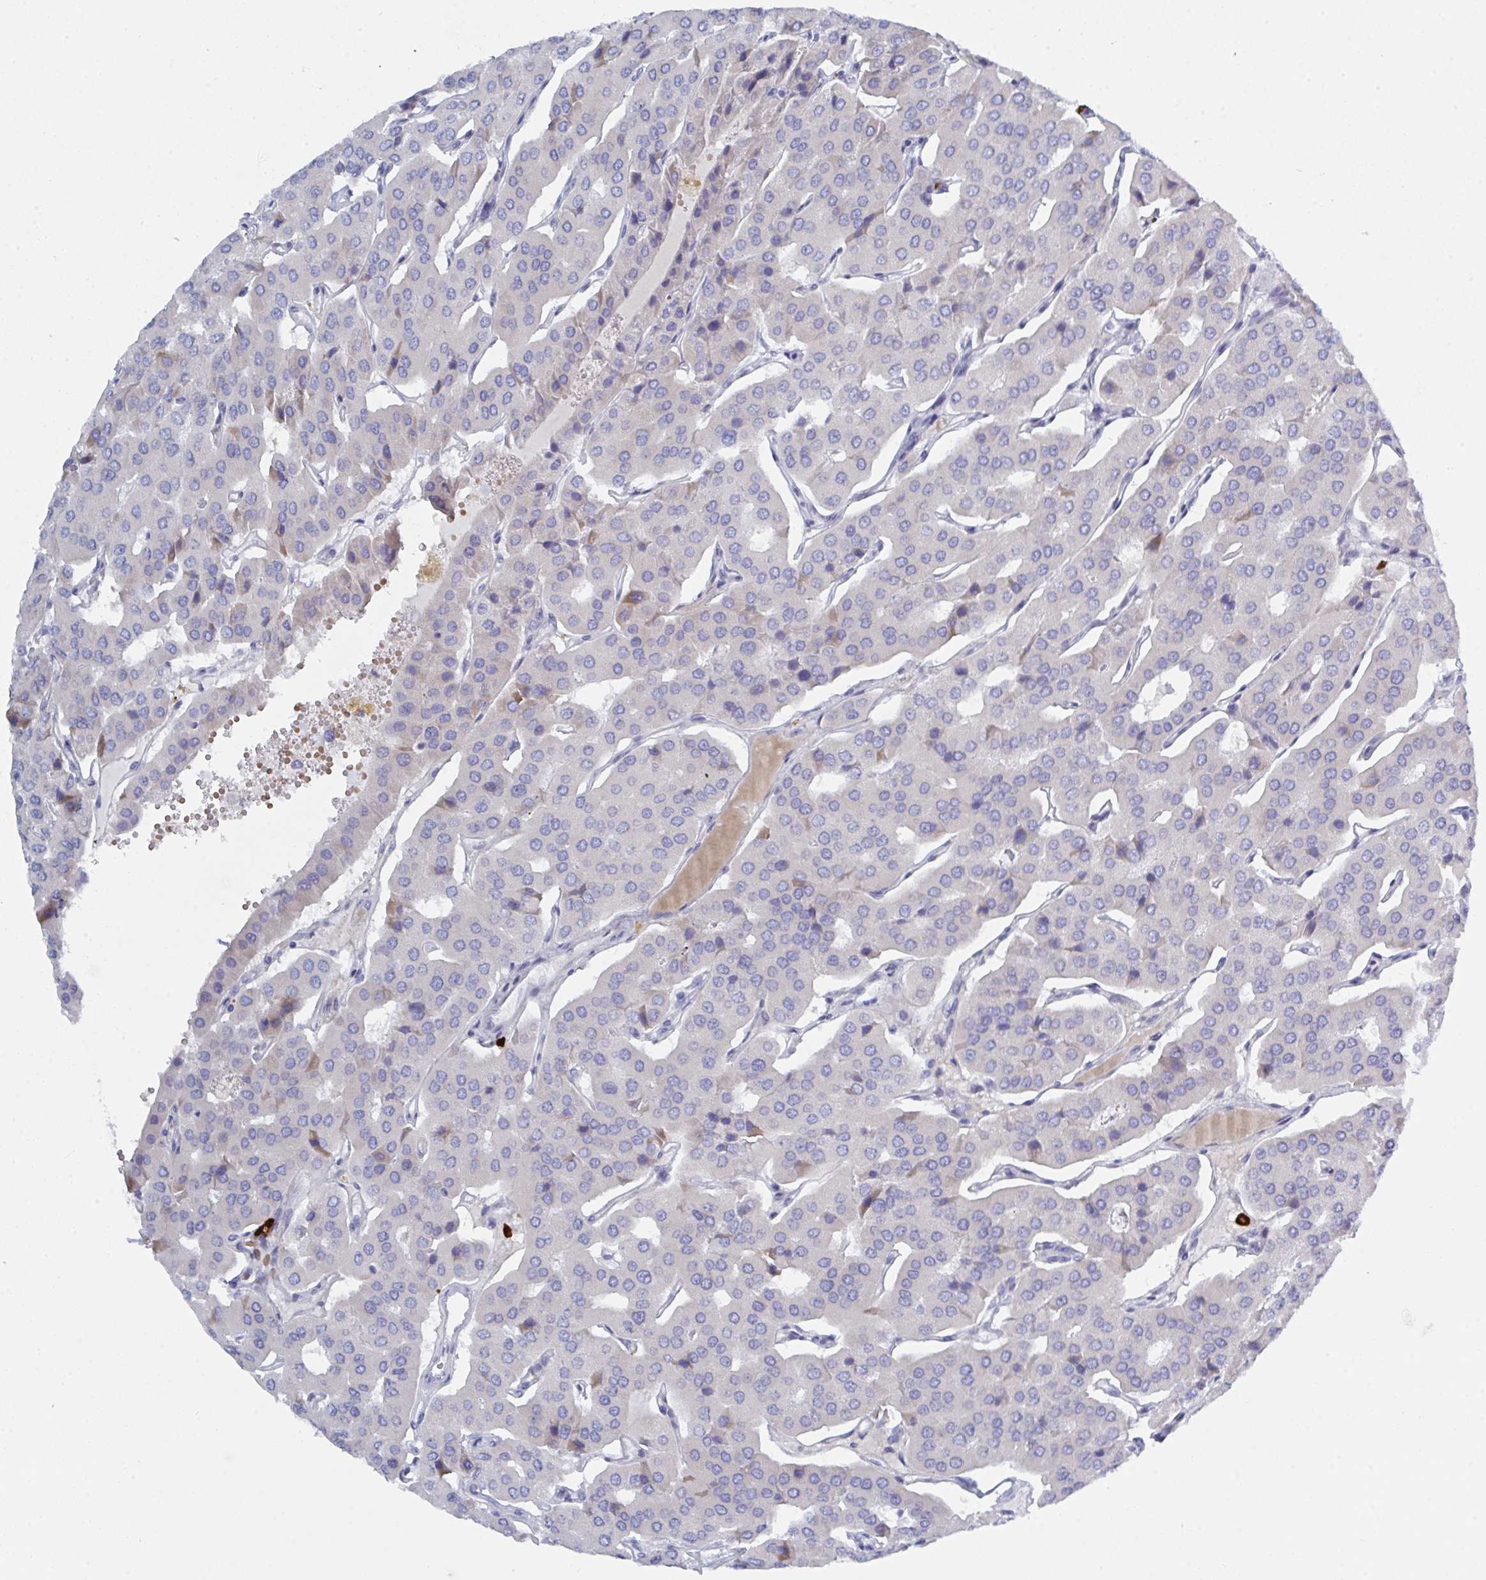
{"staining": {"intensity": "negative", "quantity": "none", "location": "none"}, "tissue": "parathyroid gland", "cell_type": "Glandular cells", "image_type": "normal", "snomed": [{"axis": "morphology", "description": "Normal tissue, NOS"}, {"axis": "morphology", "description": "Adenoma, NOS"}, {"axis": "topography", "description": "Parathyroid gland"}], "caption": "Immunohistochemical staining of unremarkable human parathyroid gland demonstrates no significant expression in glandular cells.", "gene": "ZNF684", "patient": {"sex": "female", "age": 86}}